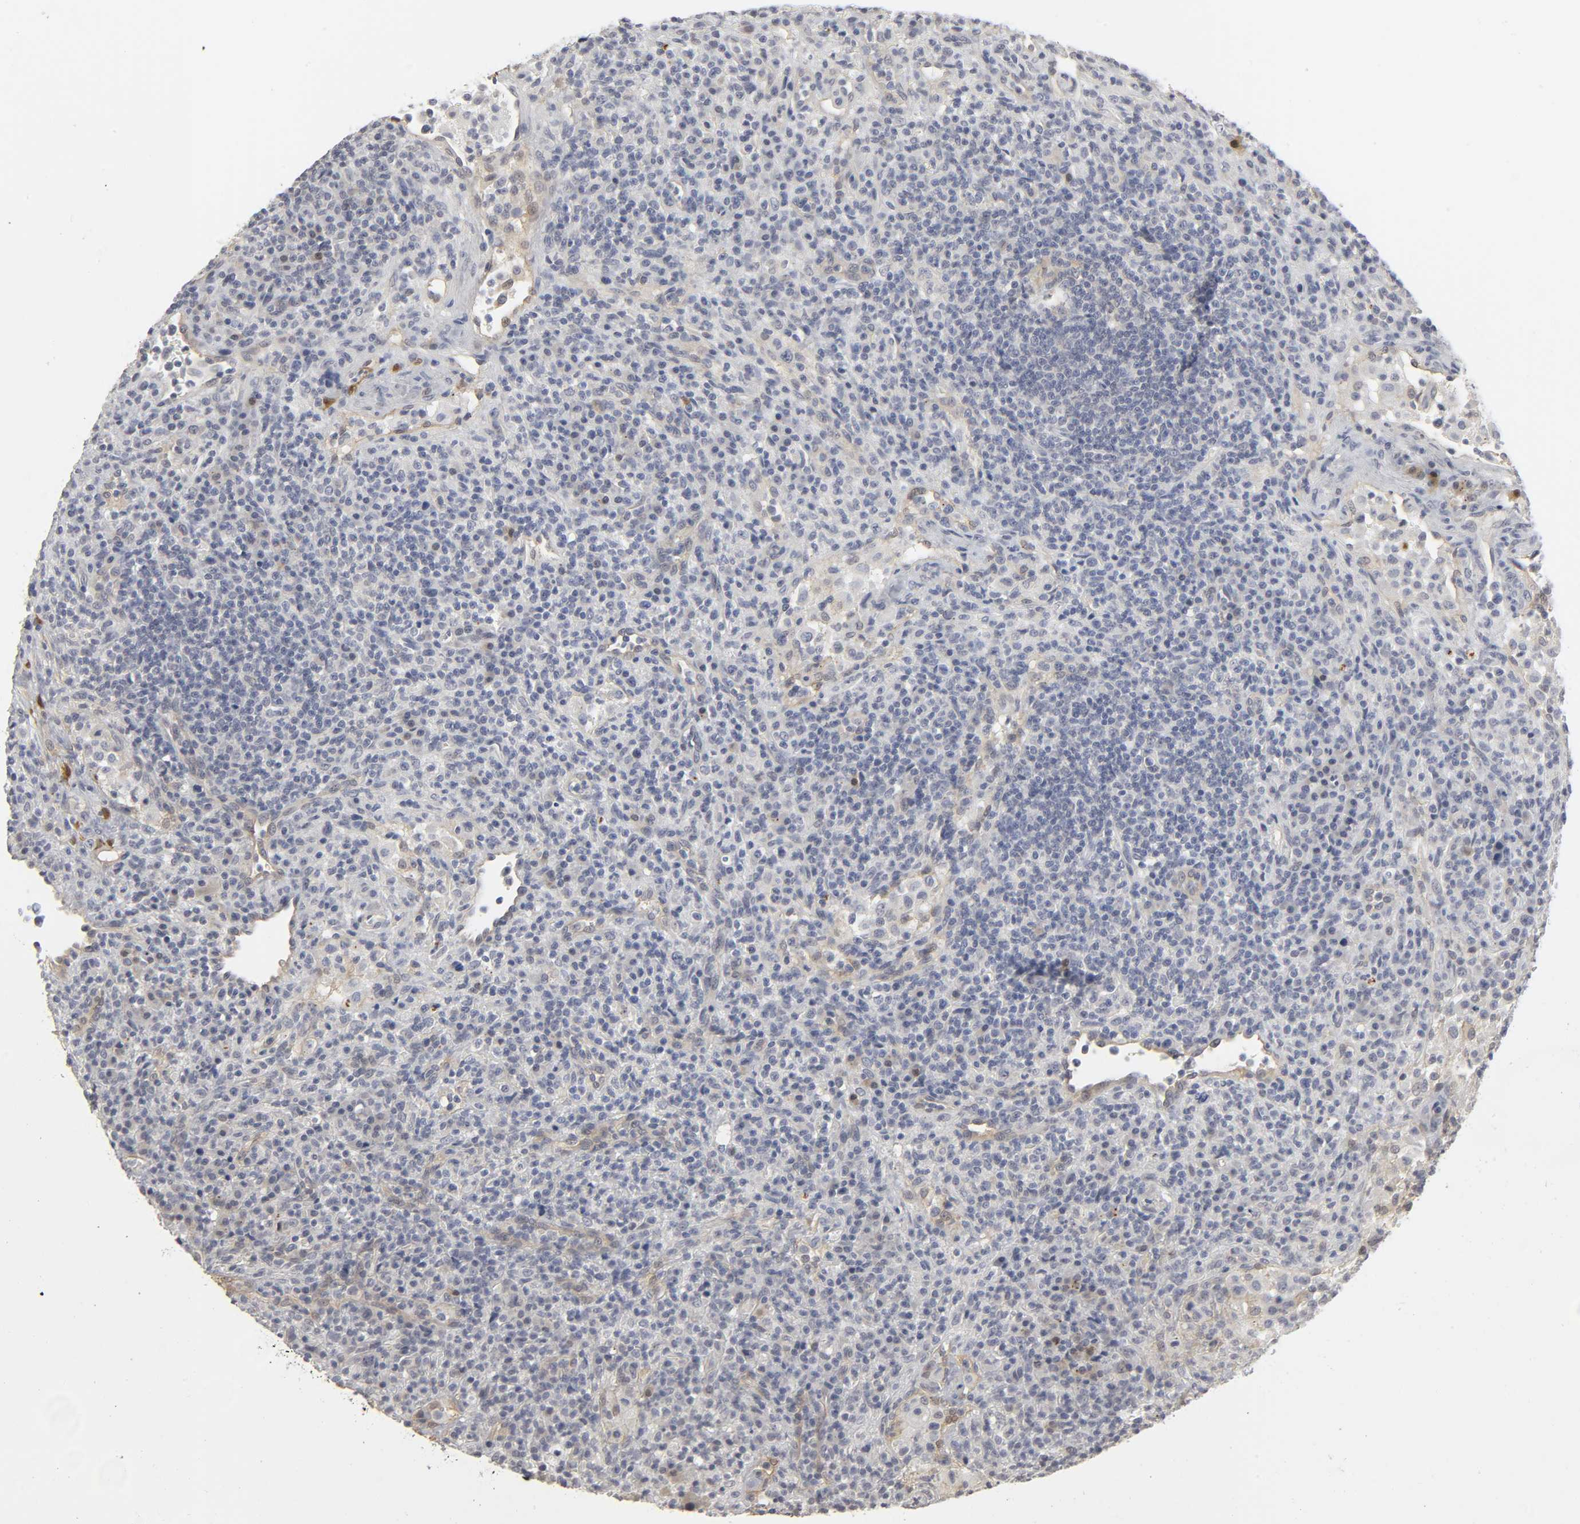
{"staining": {"intensity": "weak", "quantity": "<25%", "location": "cytoplasmic/membranous,nuclear"}, "tissue": "lymphoma", "cell_type": "Tumor cells", "image_type": "cancer", "snomed": [{"axis": "morphology", "description": "Hodgkin's disease, NOS"}, {"axis": "topography", "description": "Lymph node"}], "caption": "Immunohistochemistry micrograph of neoplastic tissue: human Hodgkin's disease stained with DAB shows no significant protein expression in tumor cells.", "gene": "PDLIM3", "patient": {"sex": "male", "age": 65}}